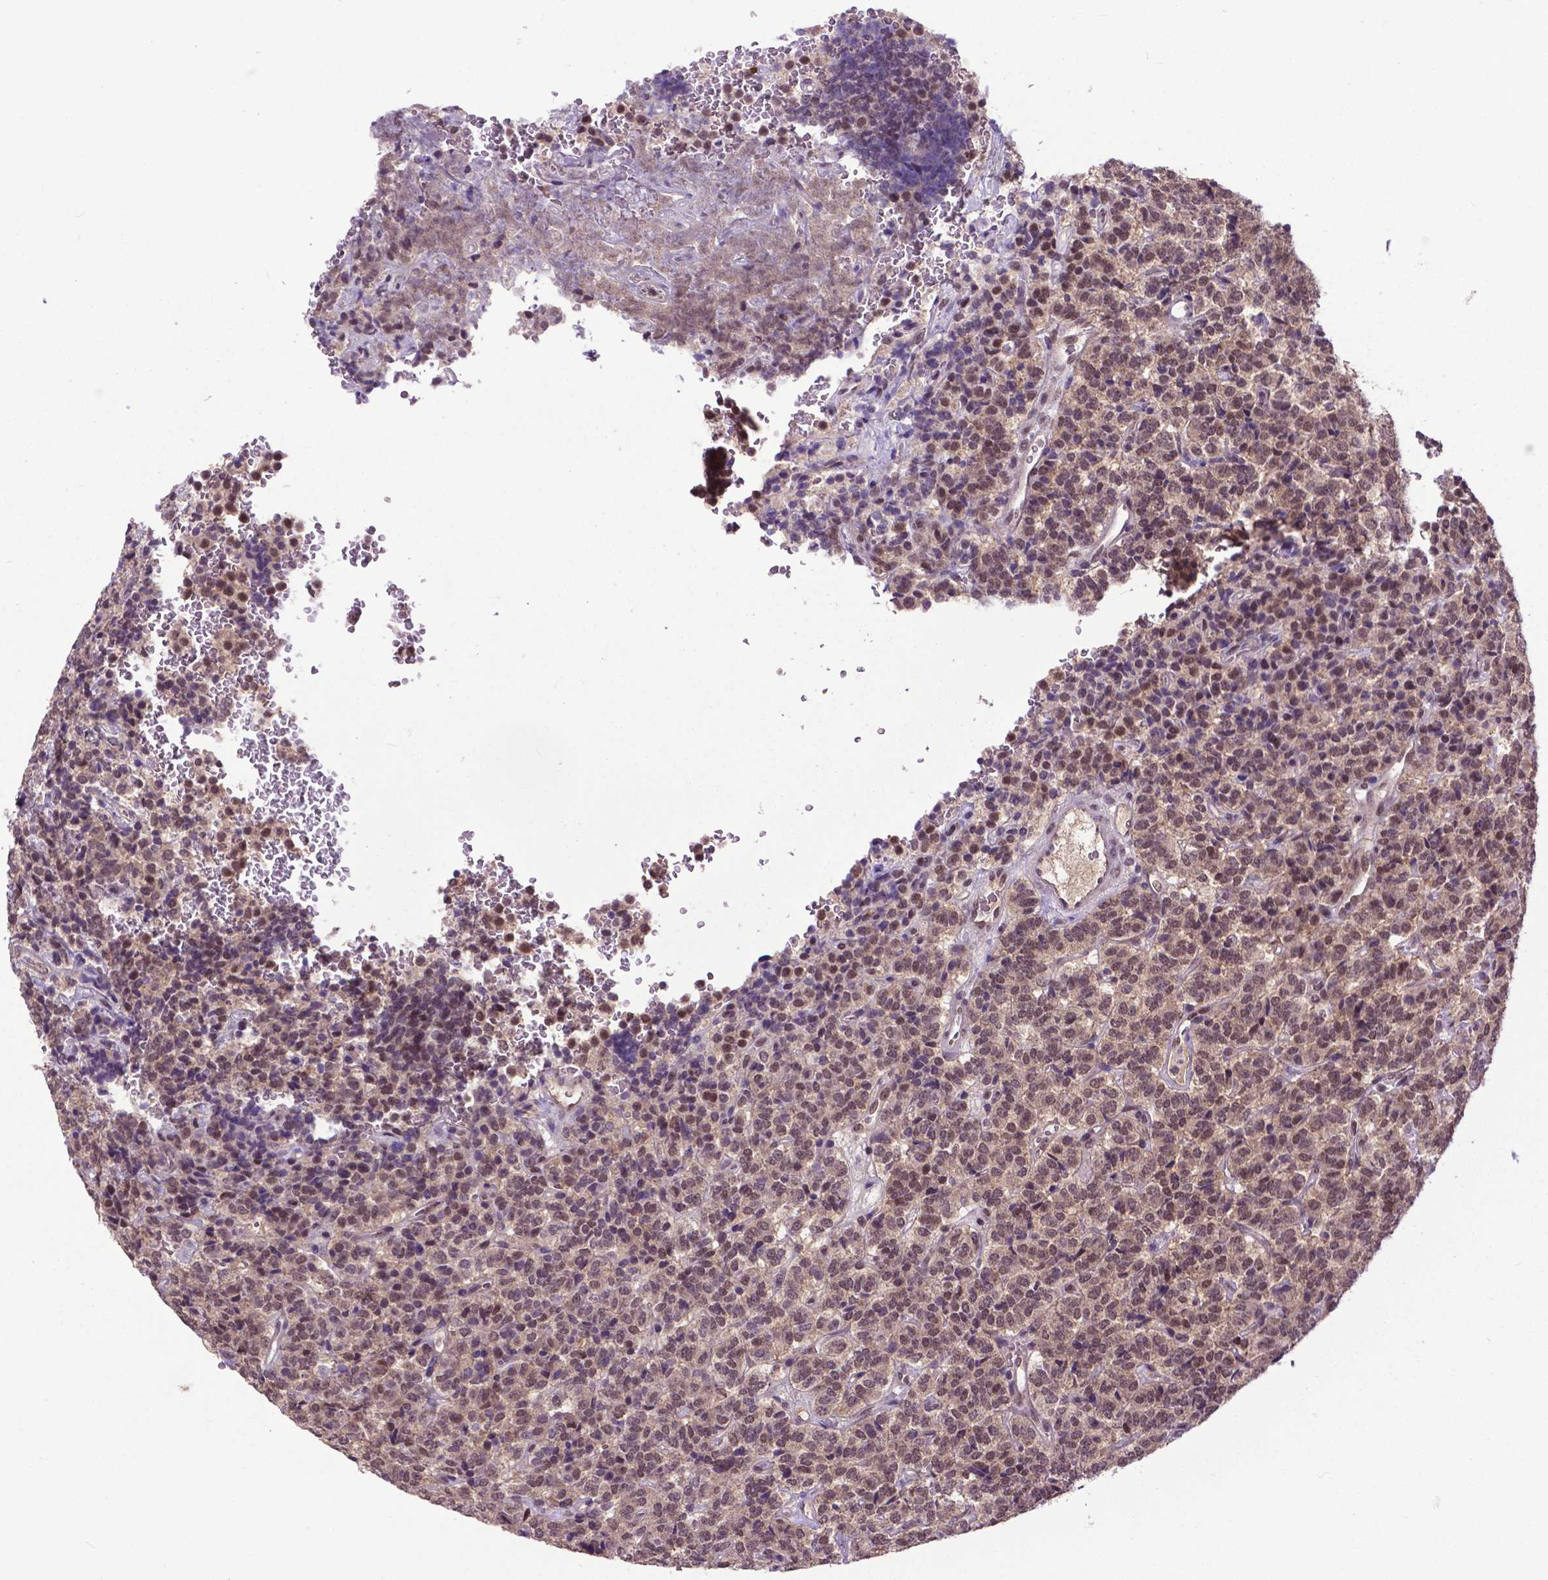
{"staining": {"intensity": "moderate", "quantity": ">75%", "location": "nuclear"}, "tissue": "carcinoid", "cell_type": "Tumor cells", "image_type": "cancer", "snomed": [{"axis": "morphology", "description": "Carcinoid, malignant, NOS"}, {"axis": "topography", "description": "Pancreas"}], "caption": "Human carcinoid stained with a brown dye displays moderate nuclear positive staining in approximately >75% of tumor cells.", "gene": "FAF1", "patient": {"sex": "male", "age": 36}}